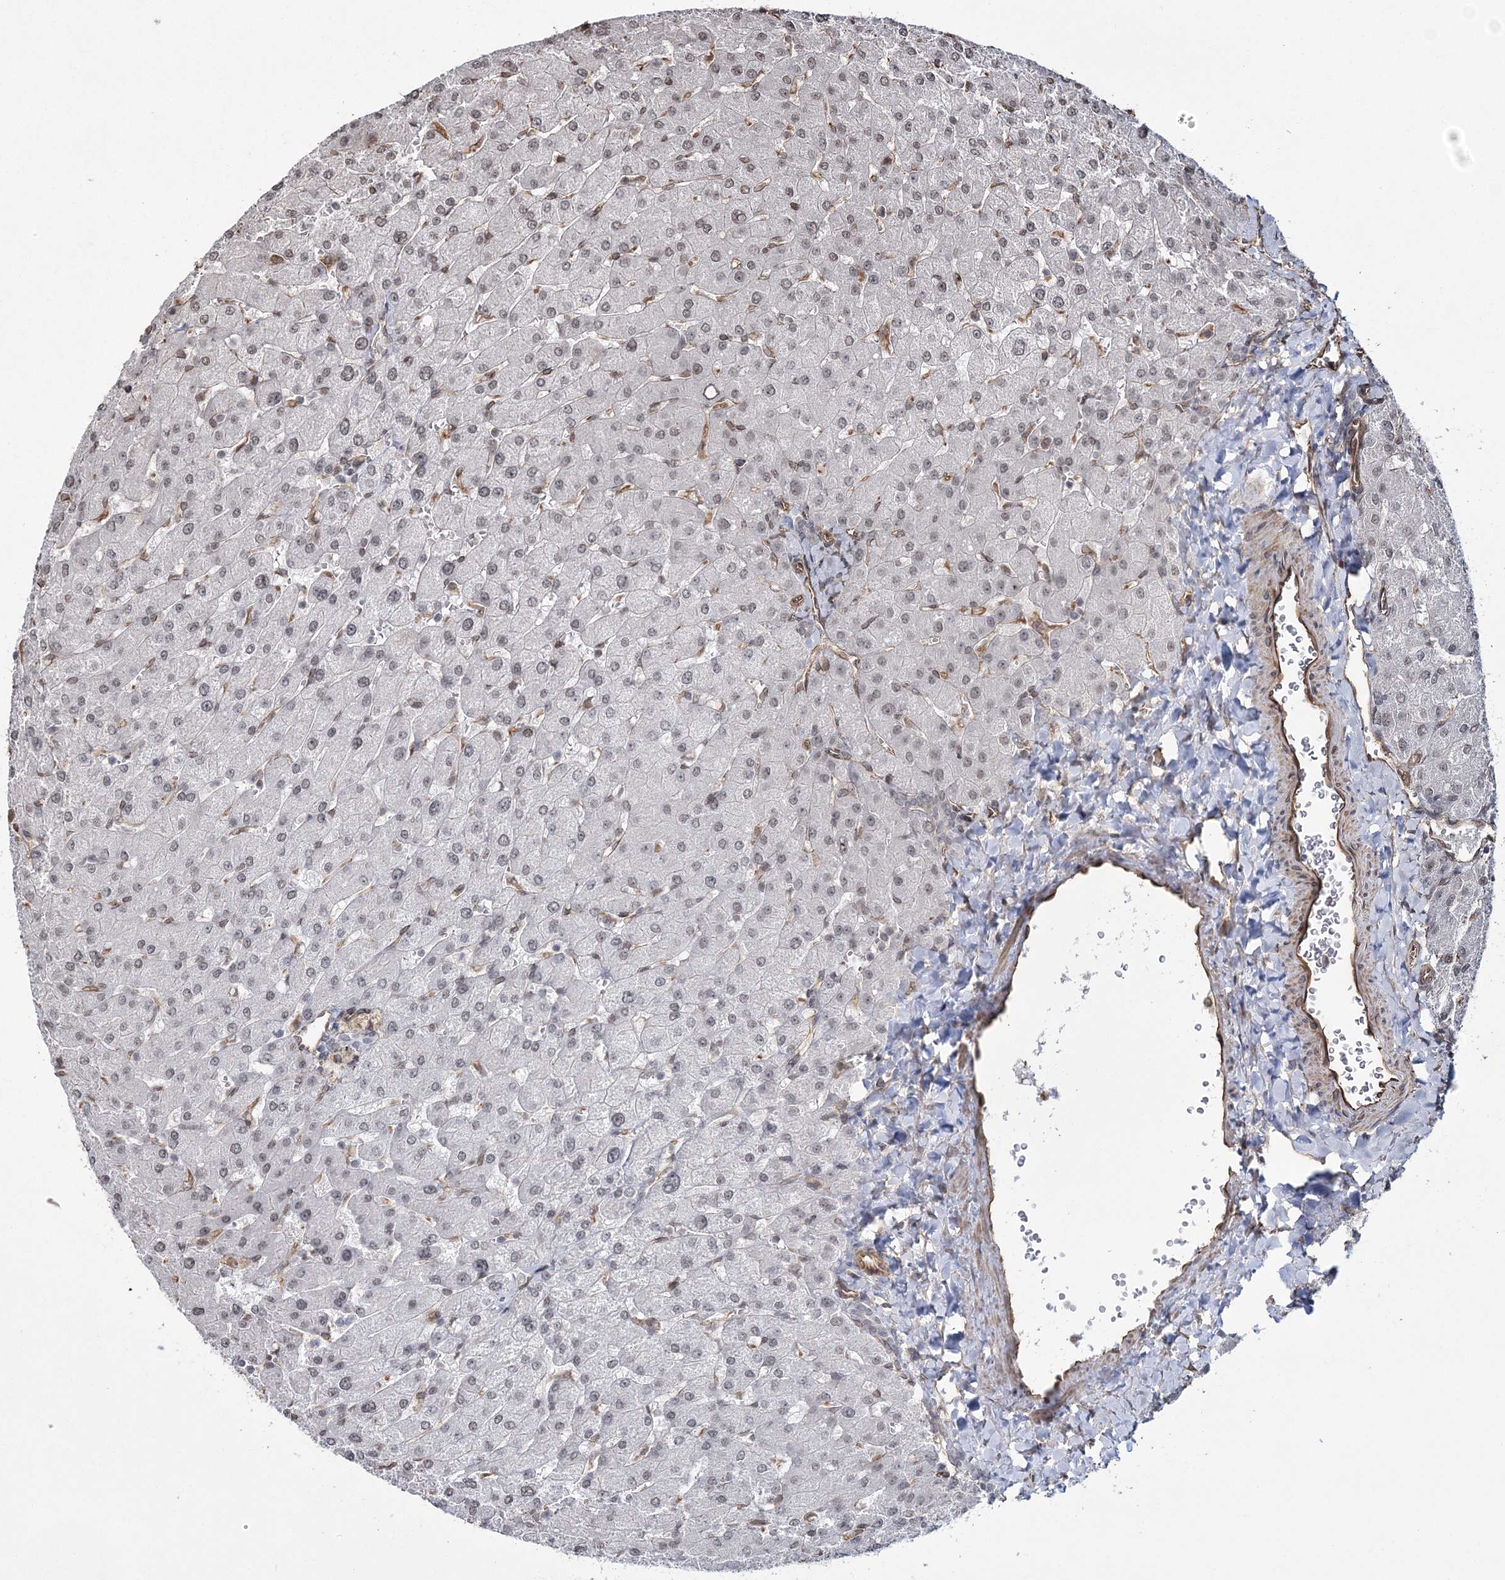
{"staining": {"intensity": "weak", "quantity": ">75%", "location": "nuclear"}, "tissue": "liver", "cell_type": "Cholangiocytes", "image_type": "normal", "snomed": [{"axis": "morphology", "description": "Normal tissue, NOS"}, {"axis": "topography", "description": "Liver"}], "caption": "Weak nuclear protein positivity is appreciated in about >75% of cholangiocytes in liver. (IHC, brightfield microscopy, high magnification).", "gene": "ATP11B", "patient": {"sex": "male", "age": 55}}